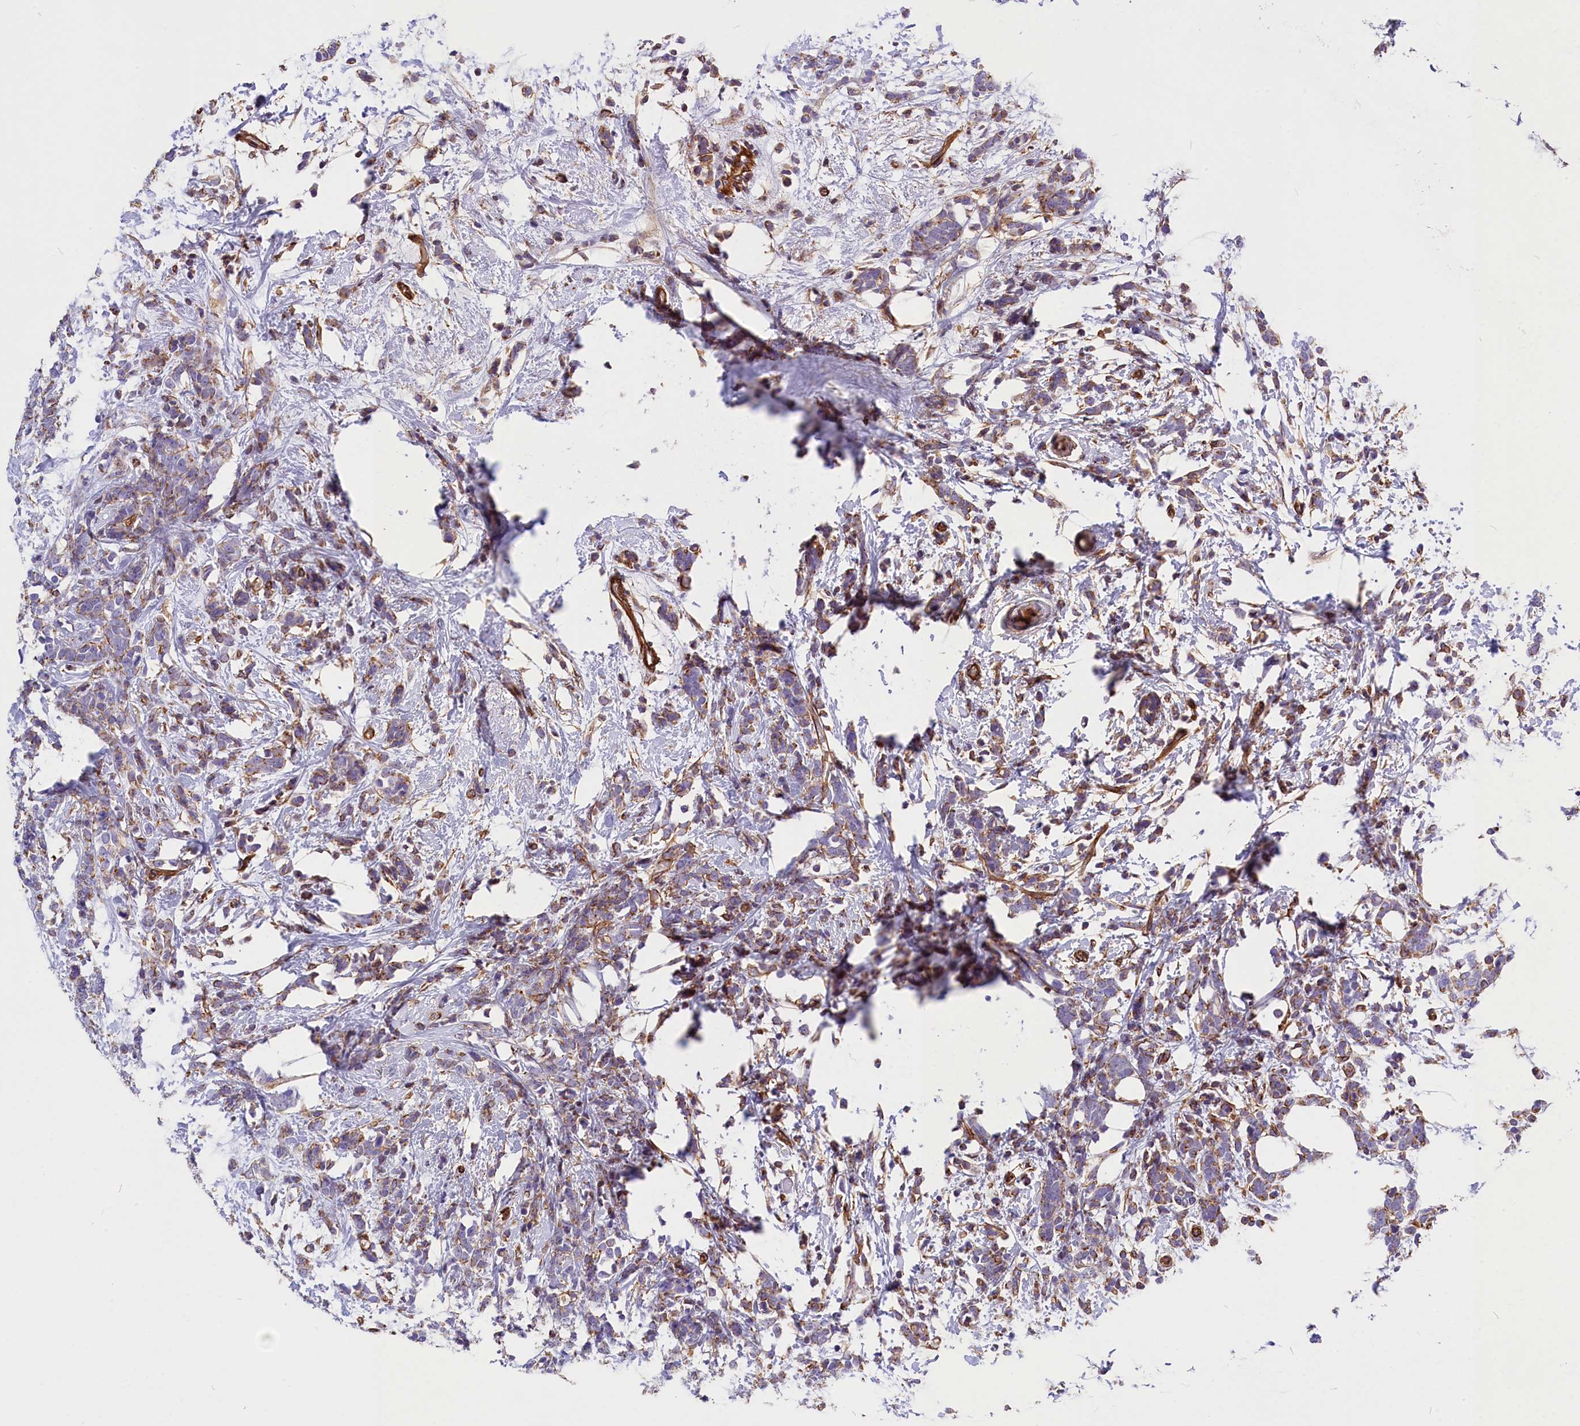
{"staining": {"intensity": "weak", "quantity": ">75%", "location": "cytoplasmic/membranous"}, "tissue": "breast cancer", "cell_type": "Tumor cells", "image_type": "cancer", "snomed": [{"axis": "morphology", "description": "Lobular carcinoma"}, {"axis": "topography", "description": "Breast"}], "caption": "IHC micrograph of breast cancer (lobular carcinoma) stained for a protein (brown), which displays low levels of weak cytoplasmic/membranous positivity in approximately >75% of tumor cells.", "gene": "MED20", "patient": {"sex": "female", "age": 58}}